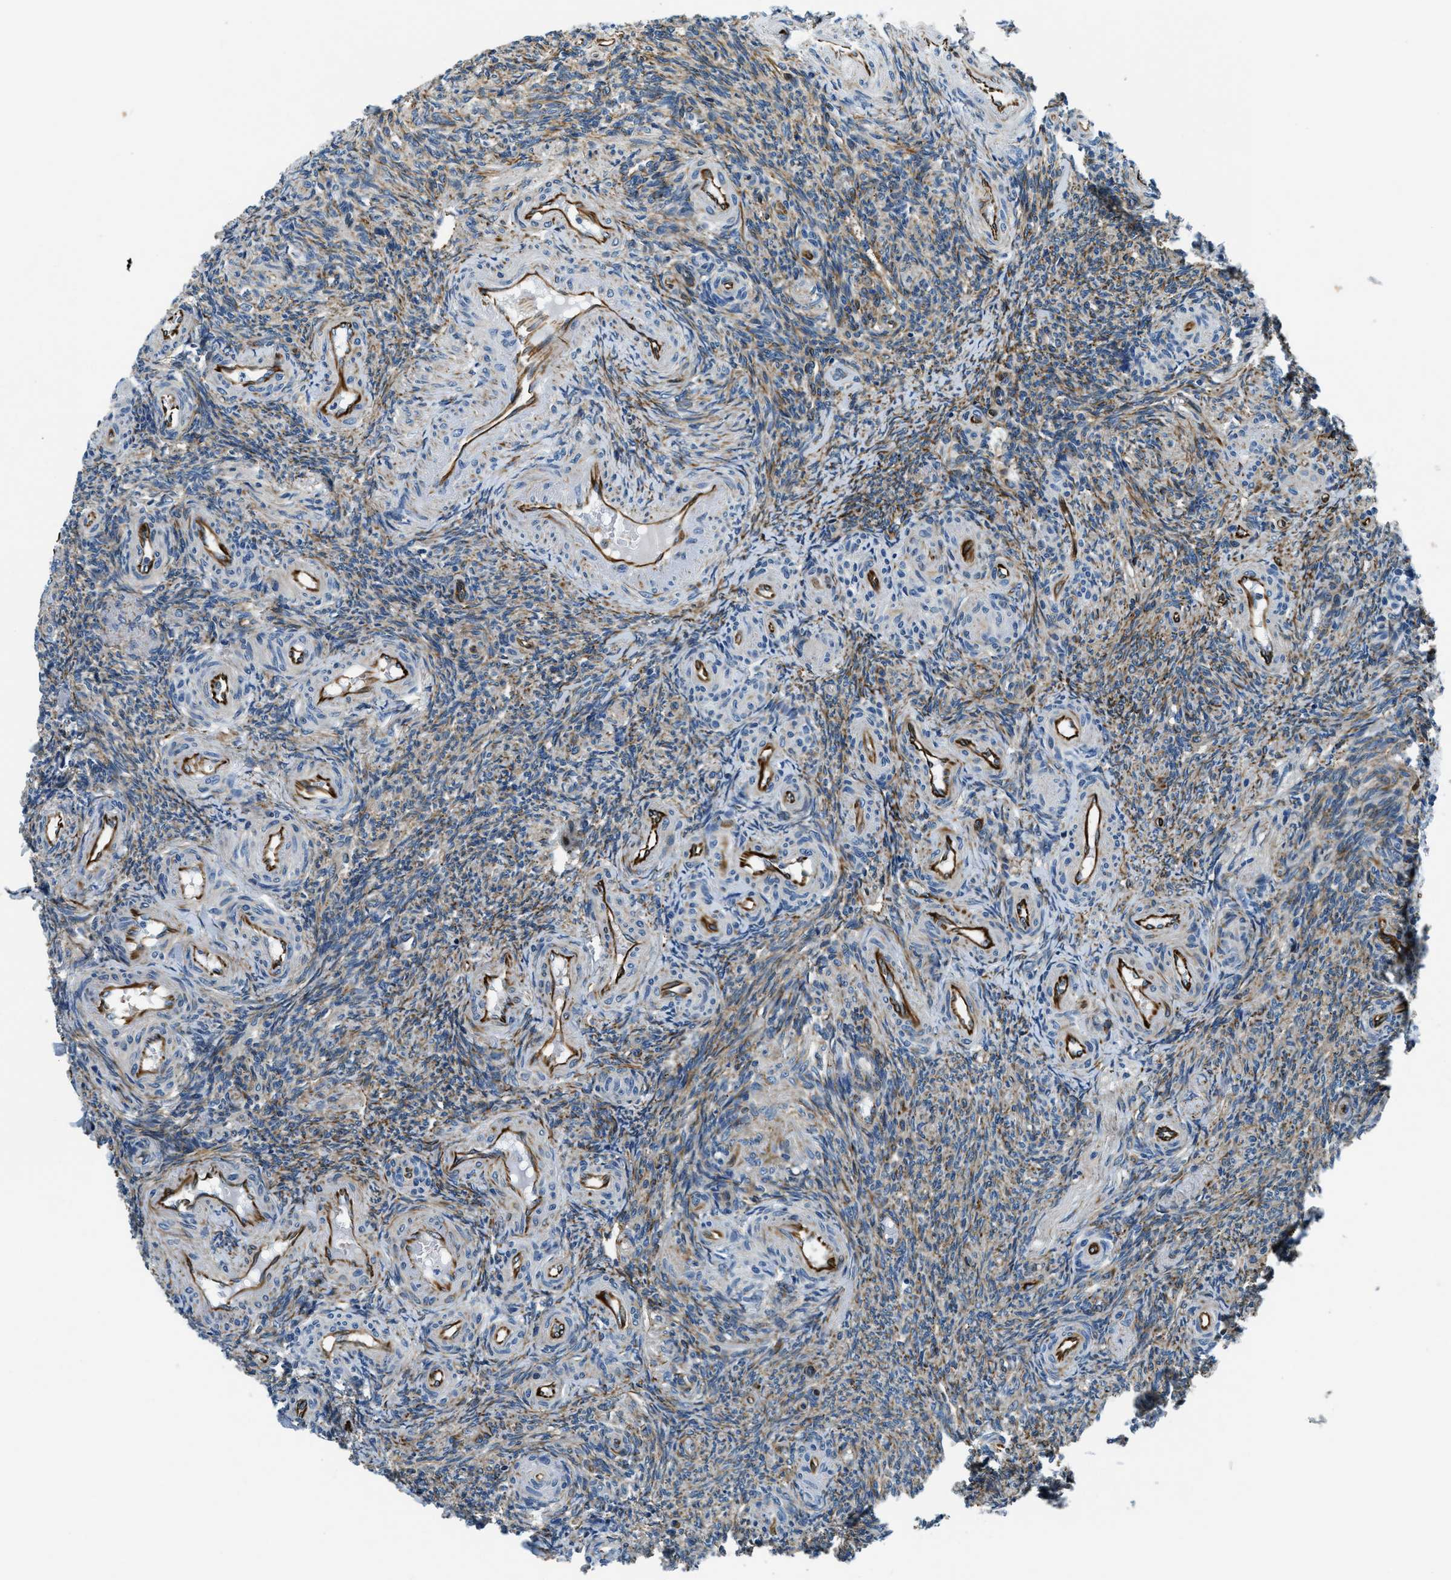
{"staining": {"intensity": "moderate", "quantity": "25%-75%", "location": "cytoplasmic/membranous"}, "tissue": "ovary", "cell_type": "Ovarian stroma cells", "image_type": "normal", "snomed": [{"axis": "morphology", "description": "Normal tissue, NOS"}, {"axis": "topography", "description": "Ovary"}], "caption": "Ovary stained with immunohistochemistry reveals moderate cytoplasmic/membranous expression in approximately 25%-75% of ovarian stroma cells. (IHC, brightfield microscopy, high magnification).", "gene": "GNS", "patient": {"sex": "female", "age": 41}}